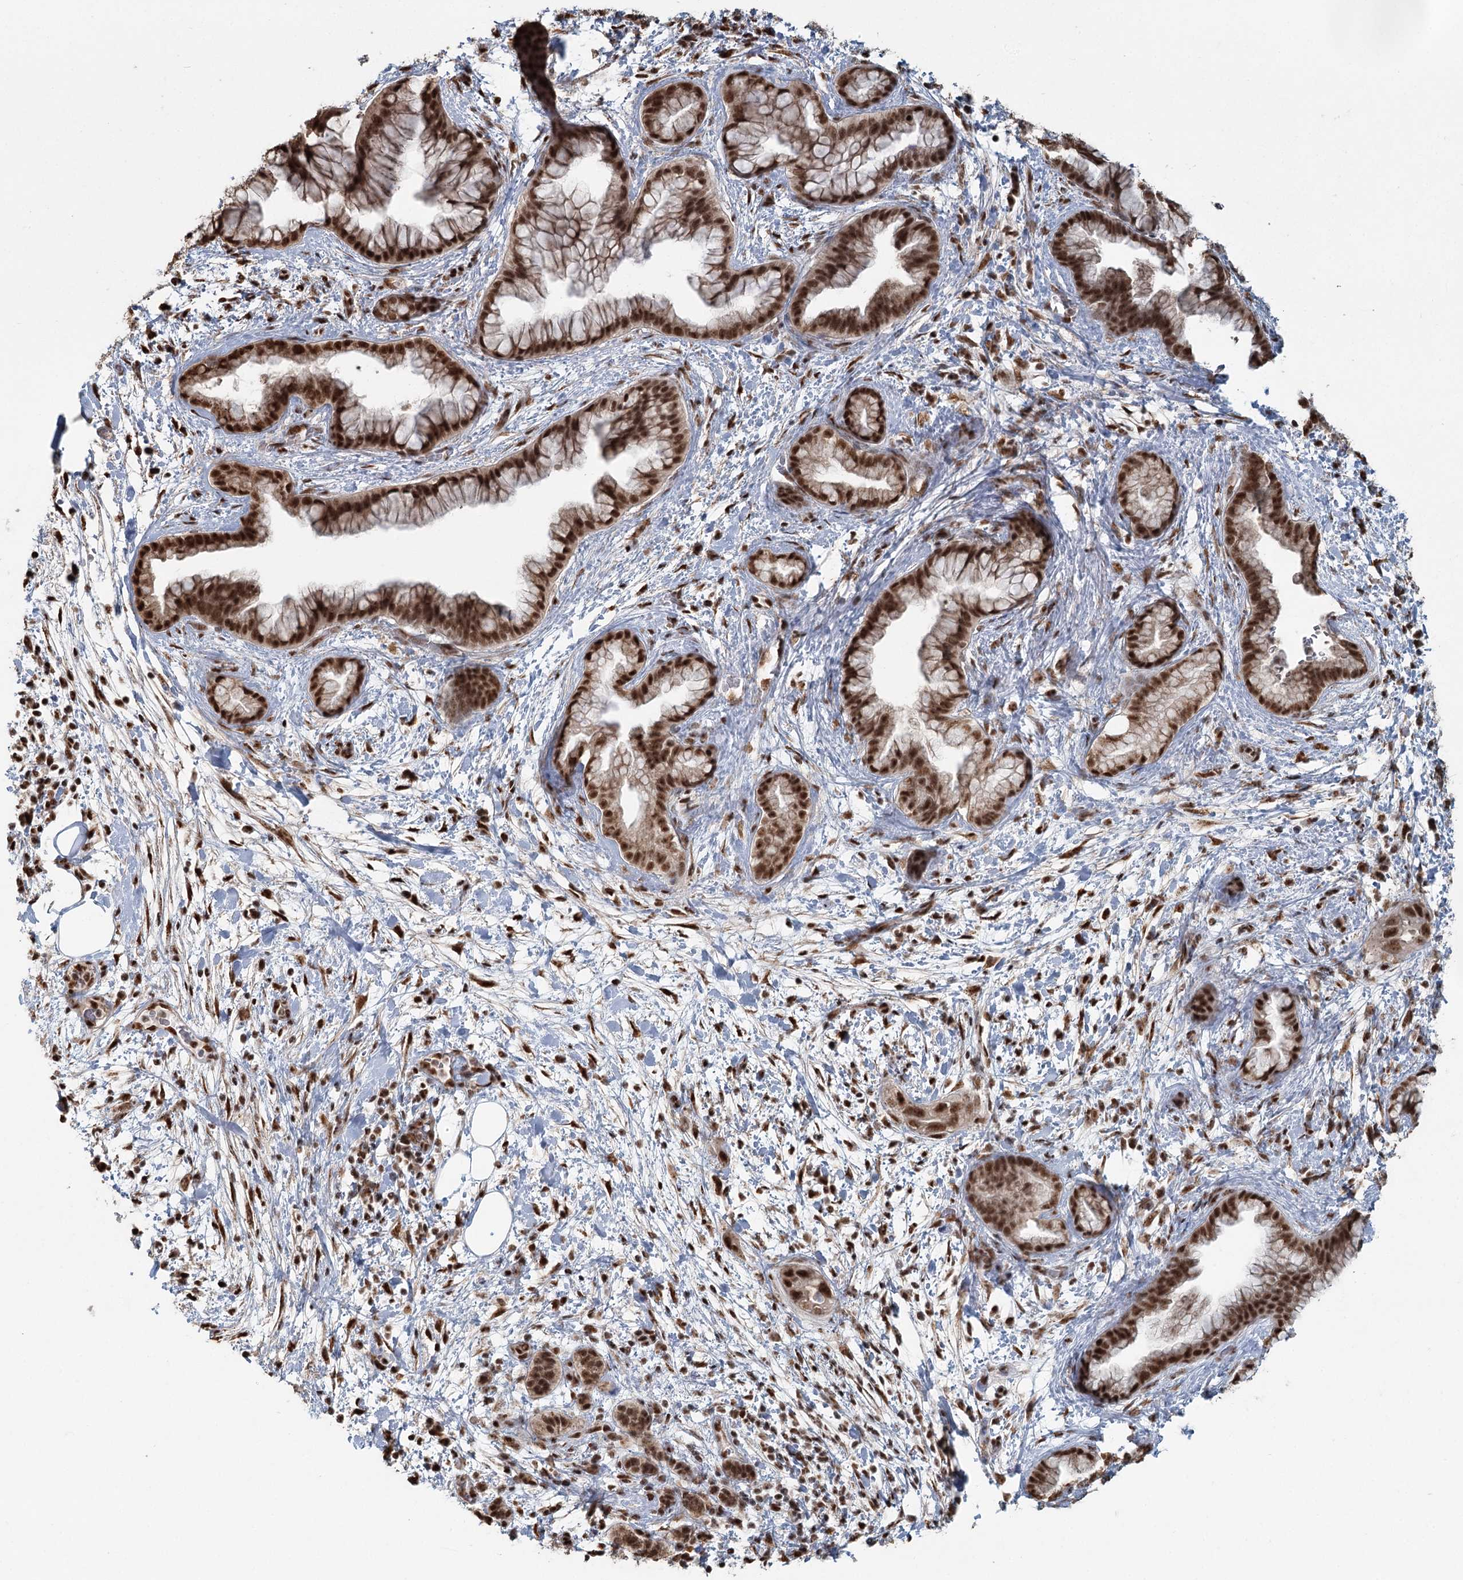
{"staining": {"intensity": "strong", "quantity": ">75%", "location": "nuclear"}, "tissue": "pancreatic cancer", "cell_type": "Tumor cells", "image_type": "cancer", "snomed": [{"axis": "morphology", "description": "Adenocarcinoma, NOS"}, {"axis": "topography", "description": "Pancreas"}], "caption": "Tumor cells demonstrate high levels of strong nuclear expression in about >75% of cells in pancreatic cancer (adenocarcinoma).", "gene": "GPALPP1", "patient": {"sex": "female", "age": 78}}